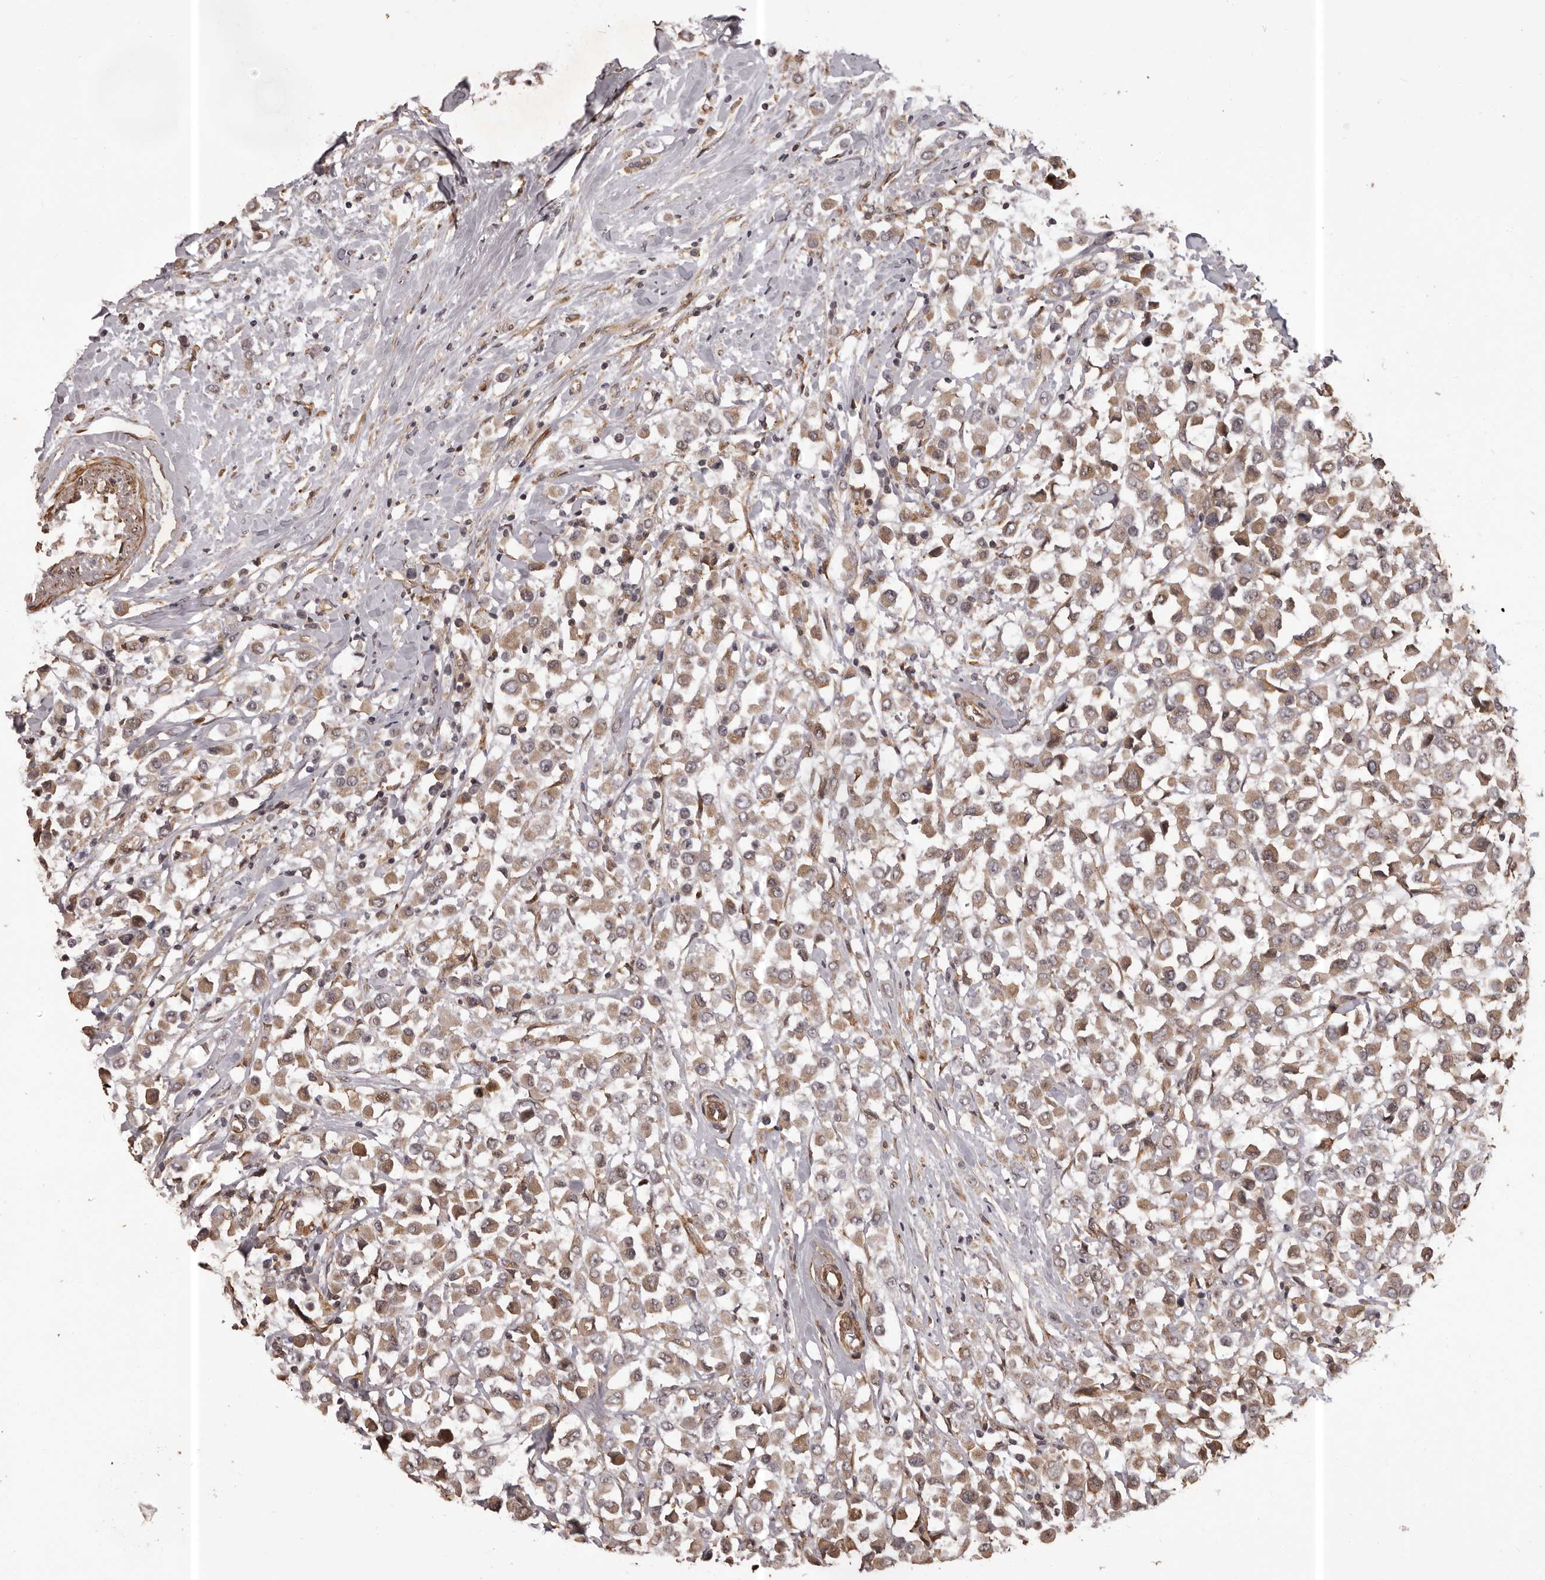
{"staining": {"intensity": "moderate", "quantity": ">75%", "location": "cytoplasmic/membranous"}, "tissue": "breast cancer", "cell_type": "Tumor cells", "image_type": "cancer", "snomed": [{"axis": "morphology", "description": "Duct carcinoma"}, {"axis": "topography", "description": "Breast"}], "caption": "Protein staining of breast invasive ductal carcinoma tissue displays moderate cytoplasmic/membranous staining in approximately >75% of tumor cells.", "gene": "SLITRK6", "patient": {"sex": "female", "age": 61}}